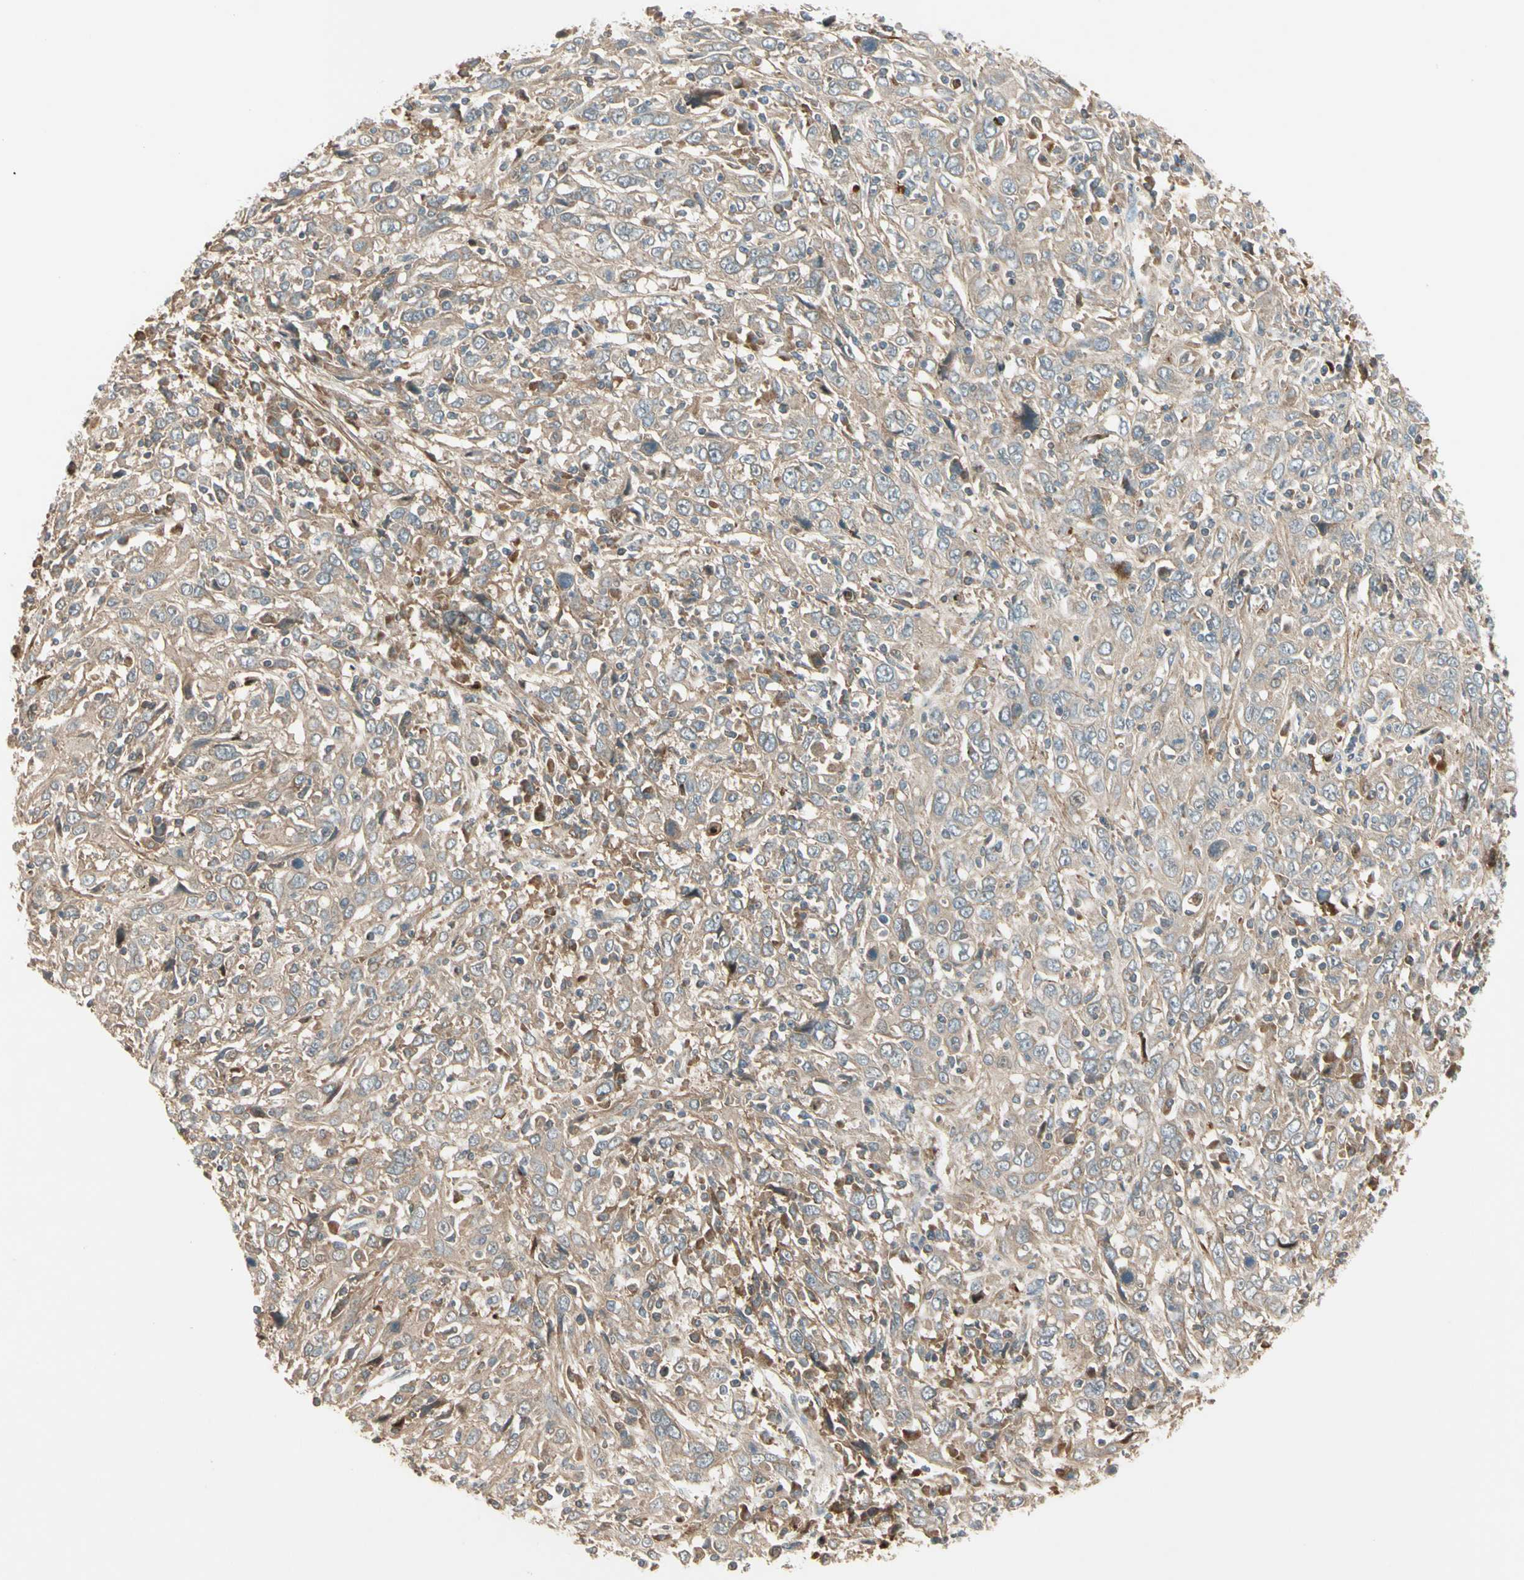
{"staining": {"intensity": "weak", "quantity": ">75%", "location": "cytoplasmic/membranous"}, "tissue": "cervical cancer", "cell_type": "Tumor cells", "image_type": "cancer", "snomed": [{"axis": "morphology", "description": "Squamous cell carcinoma, NOS"}, {"axis": "topography", "description": "Cervix"}], "caption": "This is a photomicrograph of immunohistochemistry staining of cervical cancer, which shows weak staining in the cytoplasmic/membranous of tumor cells.", "gene": "ACVR1C", "patient": {"sex": "female", "age": 46}}